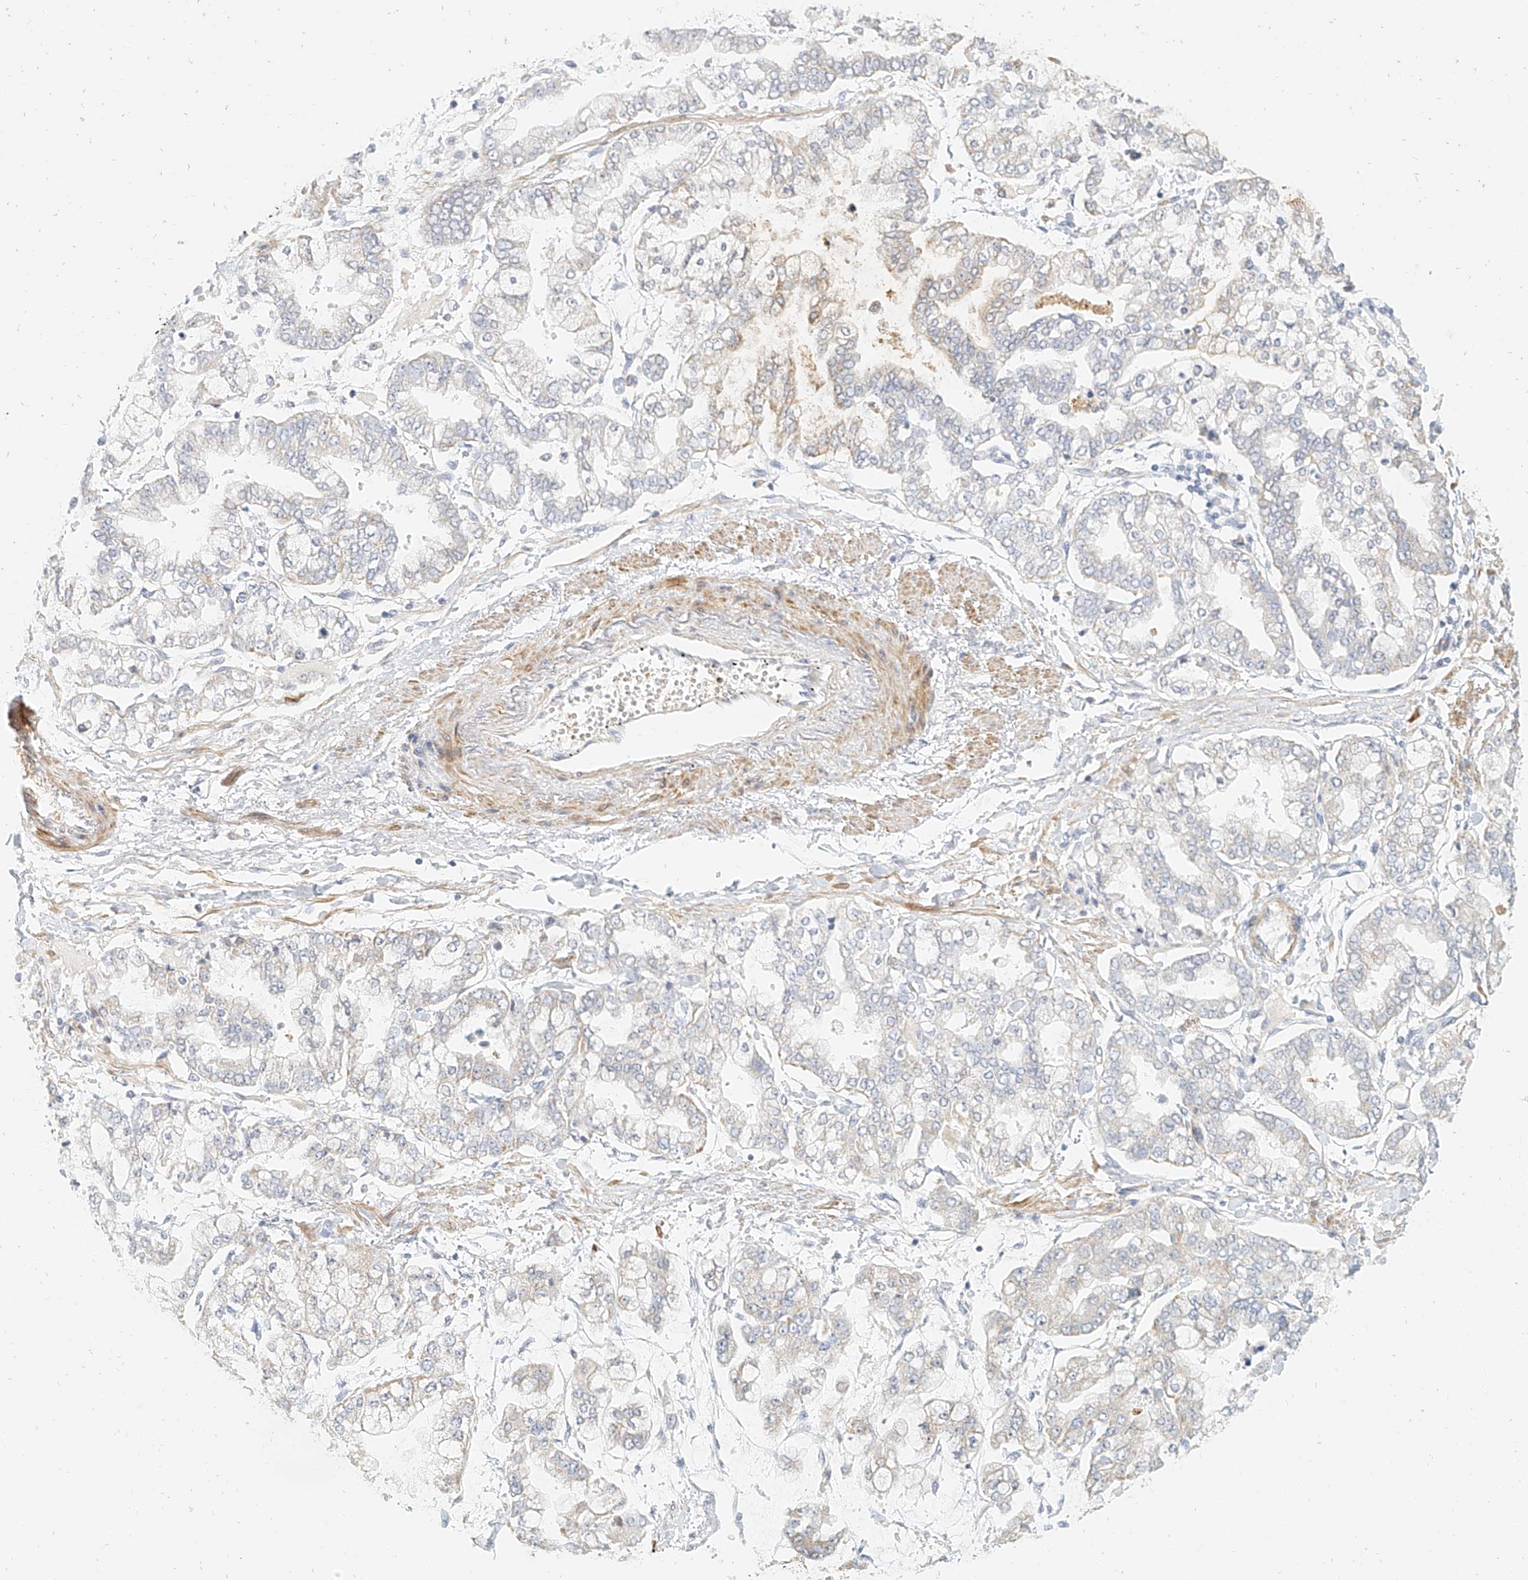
{"staining": {"intensity": "negative", "quantity": "none", "location": "none"}, "tissue": "stomach cancer", "cell_type": "Tumor cells", "image_type": "cancer", "snomed": [{"axis": "morphology", "description": "Normal tissue, NOS"}, {"axis": "morphology", "description": "Adenocarcinoma, NOS"}, {"axis": "topography", "description": "Stomach, upper"}, {"axis": "topography", "description": "Stomach"}], "caption": "IHC histopathology image of neoplastic tissue: adenocarcinoma (stomach) stained with DAB (3,3'-diaminobenzidine) demonstrates no significant protein positivity in tumor cells.", "gene": "CXorf58", "patient": {"sex": "male", "age": 76}}